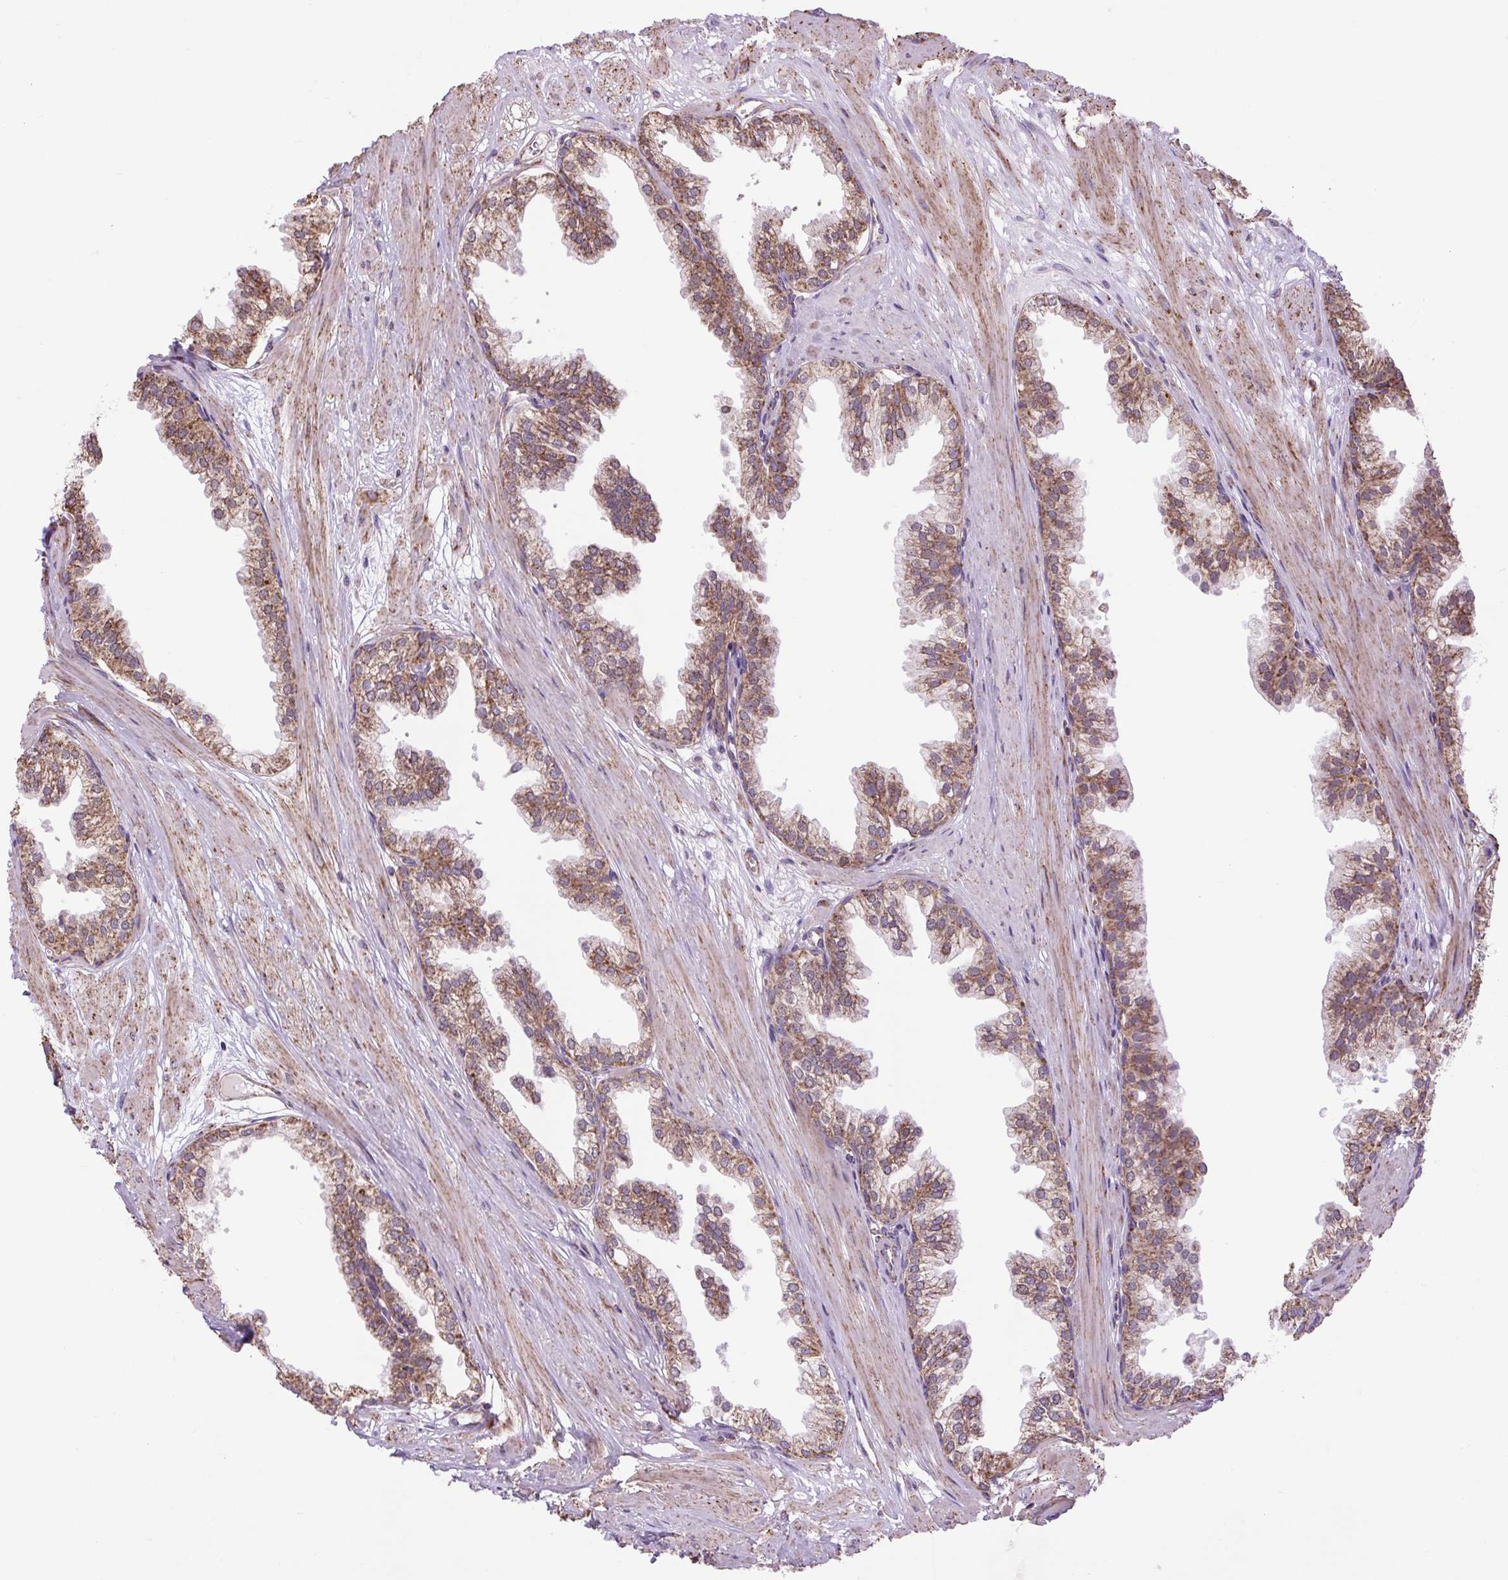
{"staining": {"intensity": "moderate", "quantity": ">75%", "location": "cytoplasmic/membranous,nuclear"}, "tissue": "prostate", "cell_type": "Glandular cells", "image_type": "normal", "snomed": [{"axis": "morphology", "description": "Normal tissue, NOS"}, {"axis": "topography", "description": "Prostate"}, {"axis": "topography", "description": "Peripheral nerve tissue"}], "caption": "Prostate stained with IHC exhibits moderate cytoplasmic/membranous,nuclear positivity in approximately >75% of glandular cells. Nuclei are stained in blue.", "gene": "PLCG1", "patient": {"sex": "male", "age": 55}}